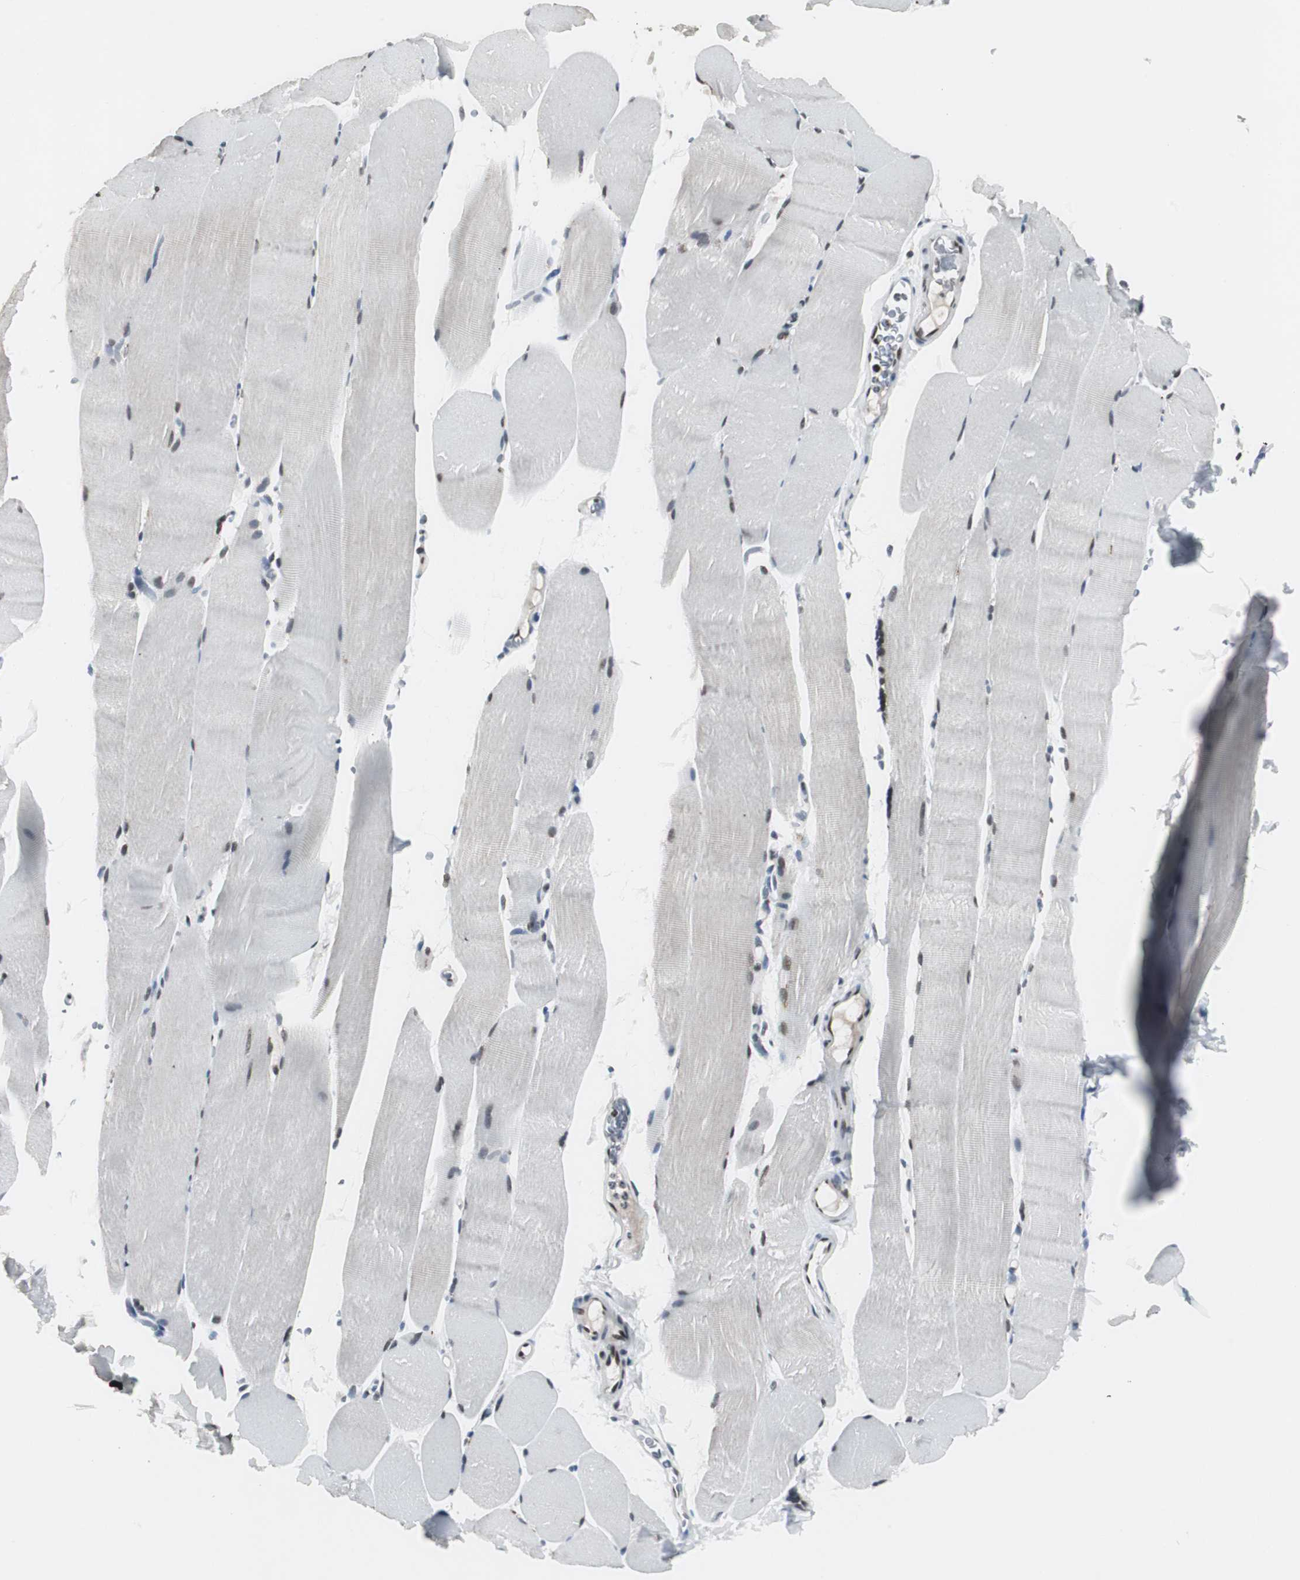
{"staining": {"intensity": "negative", "quantity": "none", "location": "none"}, "tissue": "skeletal muscle", "cell_type": "Myocytes", "image_type": "normal", "snomed": [{"axis": "morphology", "description": "Normal tissue, NOS"}, {"axis": "topography", "description": "Skeletal muscle"}, {"axis": "topography", "description": "Parathyroid gland"}], "caption": "An immunohistochemistry (IHC) histopathology image of normal skeletal muscle is shown. There is no staining in myocytes of skeletal muscle.", "gene": "RAD9A", "patient": {"sex": "female", "age": 37}}